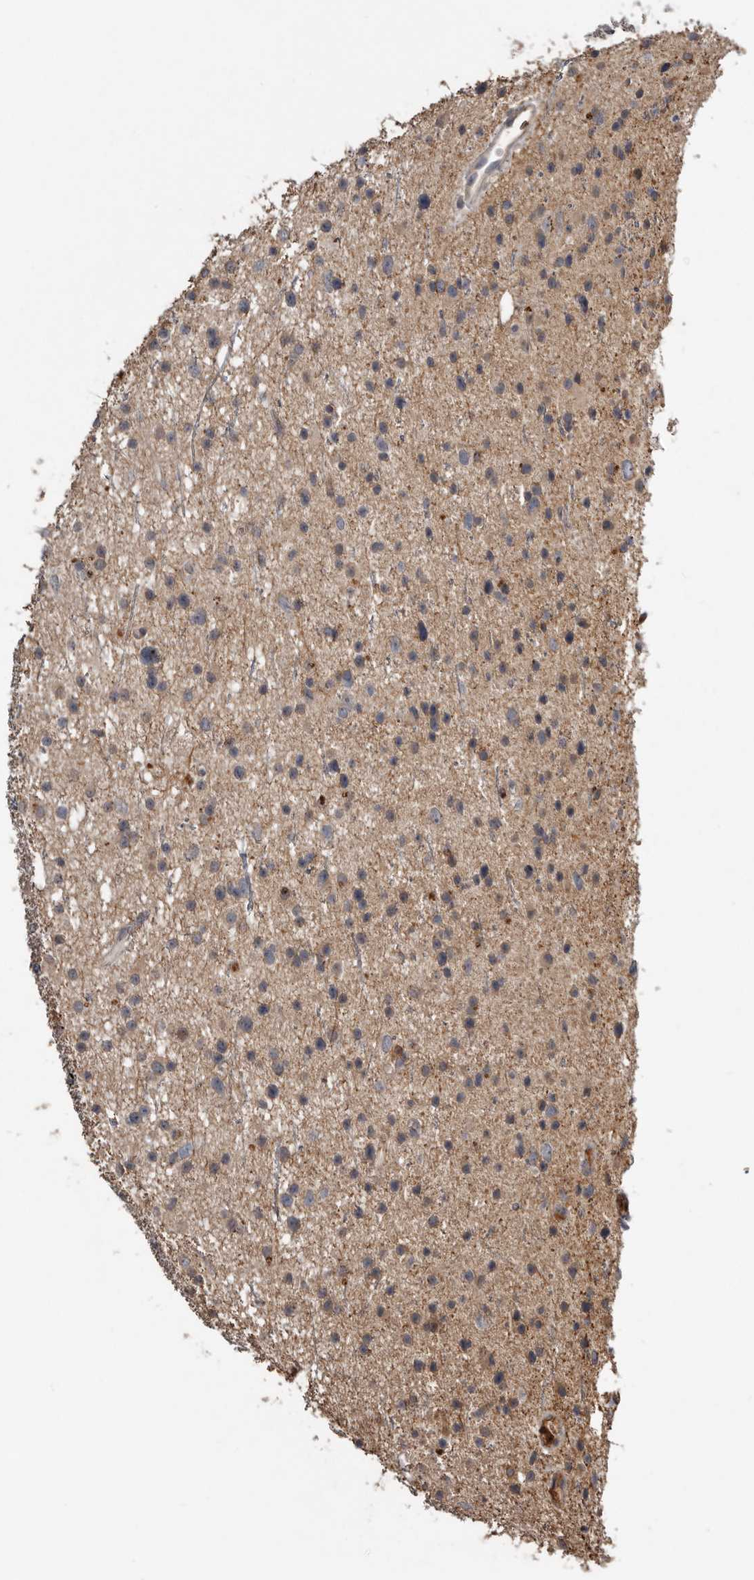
{"staining": {"intensity": "weak", "quantity": "<25%", "location": "cytoplasmic/membranous"}, "tissue": "glioma", "cell_type": "Tumor cells", "image_type": "cancer", "snomed": [{"axis": "morphology", "description": "Glioma, malignant, Low grade"}, {"axis": "topography", "description": "Cerebral cortex"}], "caption": "Immunohistochemistry (IHC) histopathology image of human glioma stained for a protein (brown), which shows no positivity in tumor cells.", "gene": "NMUR1", "patient": {"sex": "female", "age": 39}}